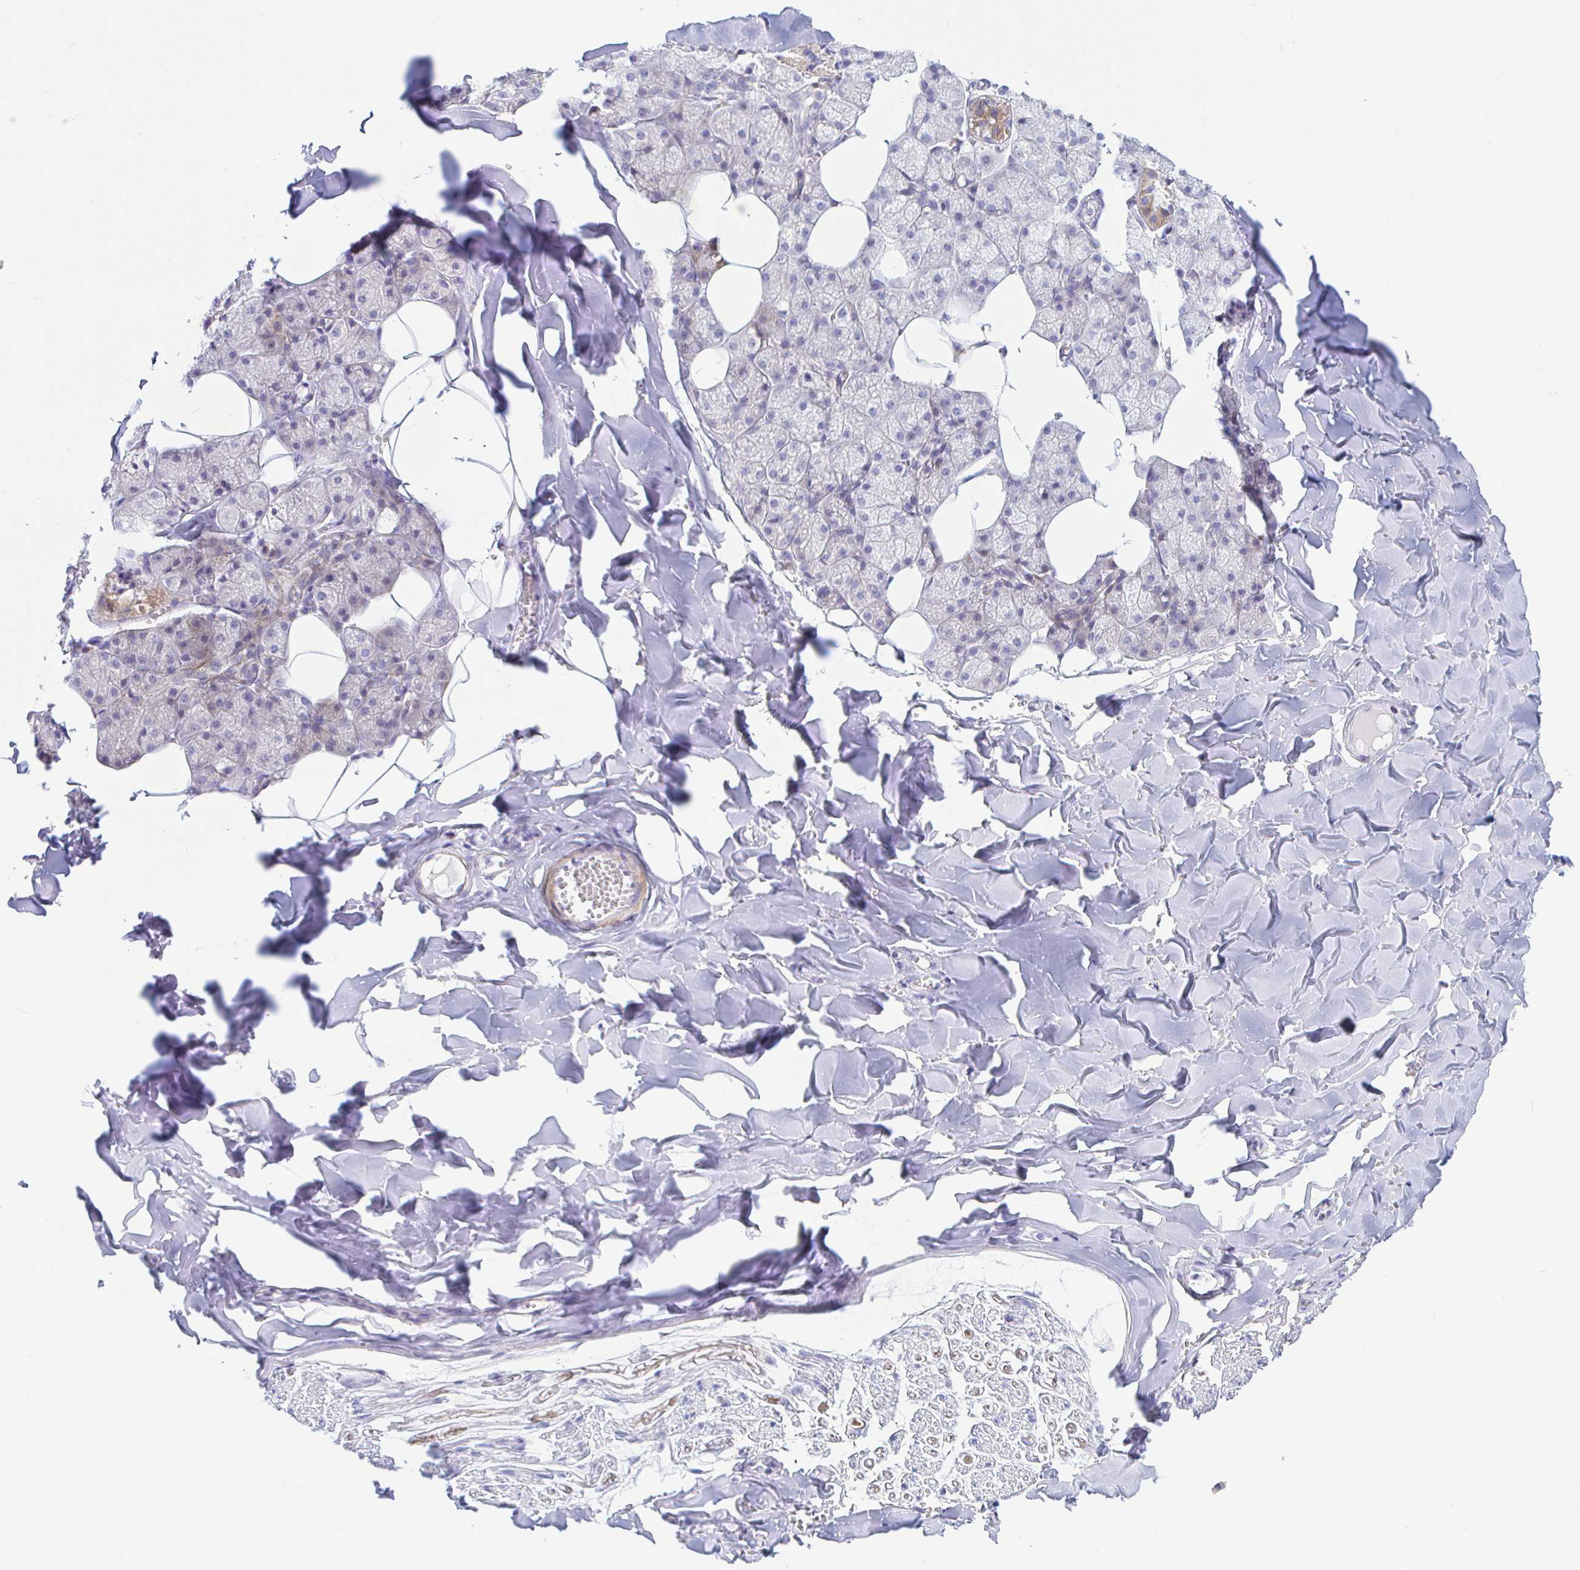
{"staining": {"intensity": "moderate", "quantity": "<25%", "location": "cytoplasmic/membranous"}, "tissue": "salivary gland", "cell_type": "Glandular cells", "image_type": "normal", "snomed": [{"axis": "morphology", "description": "Normal tissue, NOS"}, {"axis": "topography", "description": "Salivary gland"}, {"axis": "topography", "description": "Peripheral nerve tissue"}], "caption": "High-power microscopy captured an immunohistochemistry (IHC) image of benign salivary gland, revealing moderate cytoplasmic/membranous staining in about <25% of glandular cells.", "gene": "ENSG00000271254", "patient": {"sex": "male", "age": 38}}